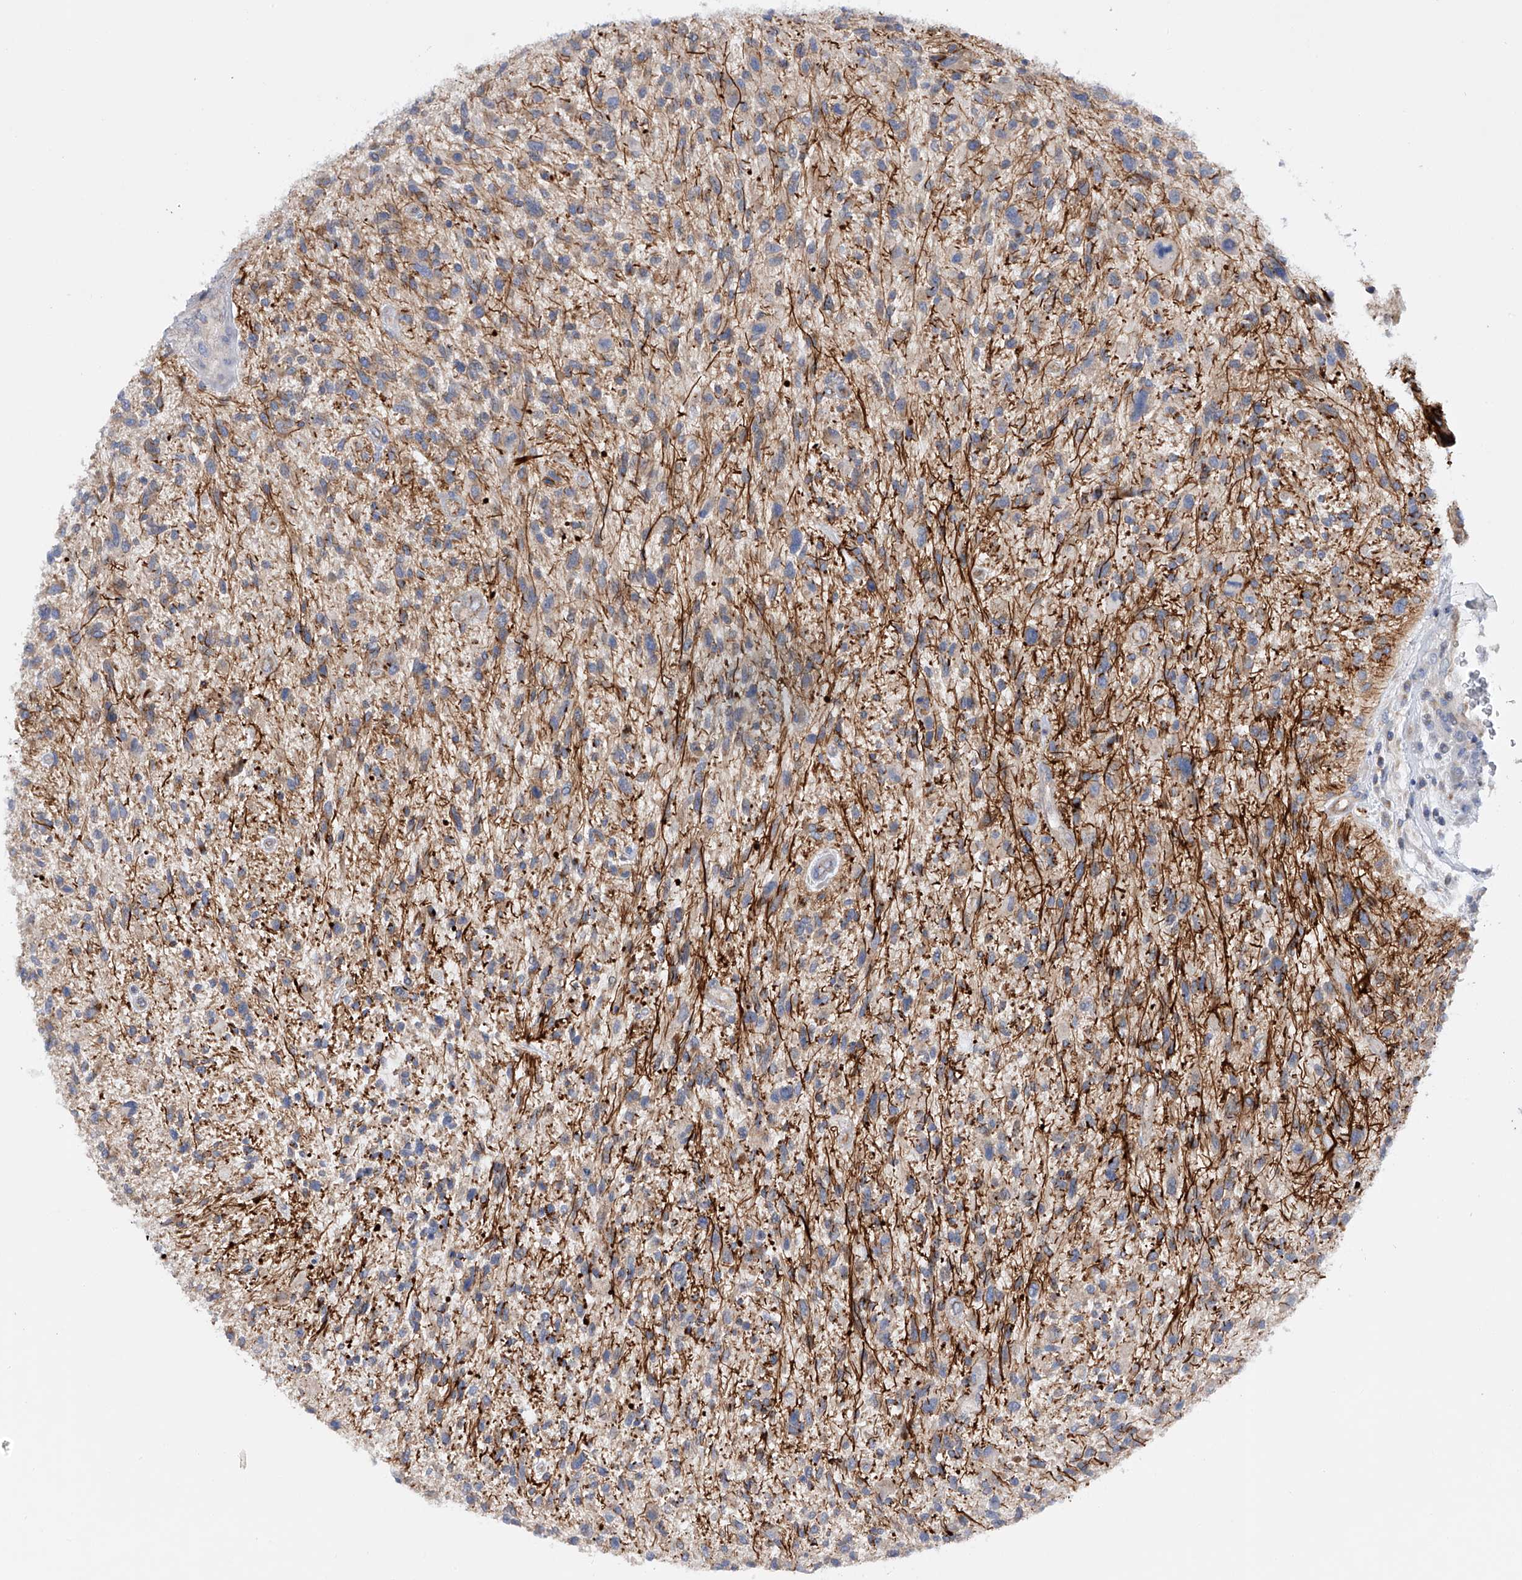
{"staining": {"intensity": "weak", "quantity": ">75%", "location": "cytoplasmic/membranous"}, "tissue": "glioma", "cell_type": "Tumor cells", "image_type": "cancer", "snomed": [{"axis": "morphology", "description": "Glioma, malignant, High grade"}, {"axis": "topography", "description": "Brain"}], "caption": "IHC of malignant high-grade glioma reveals low levels of weak cytoplasmic/membranous staining in about >75% of tumor cells.", "gene": "MLYCD", "patient": {"sex": "male", "age": 47}}